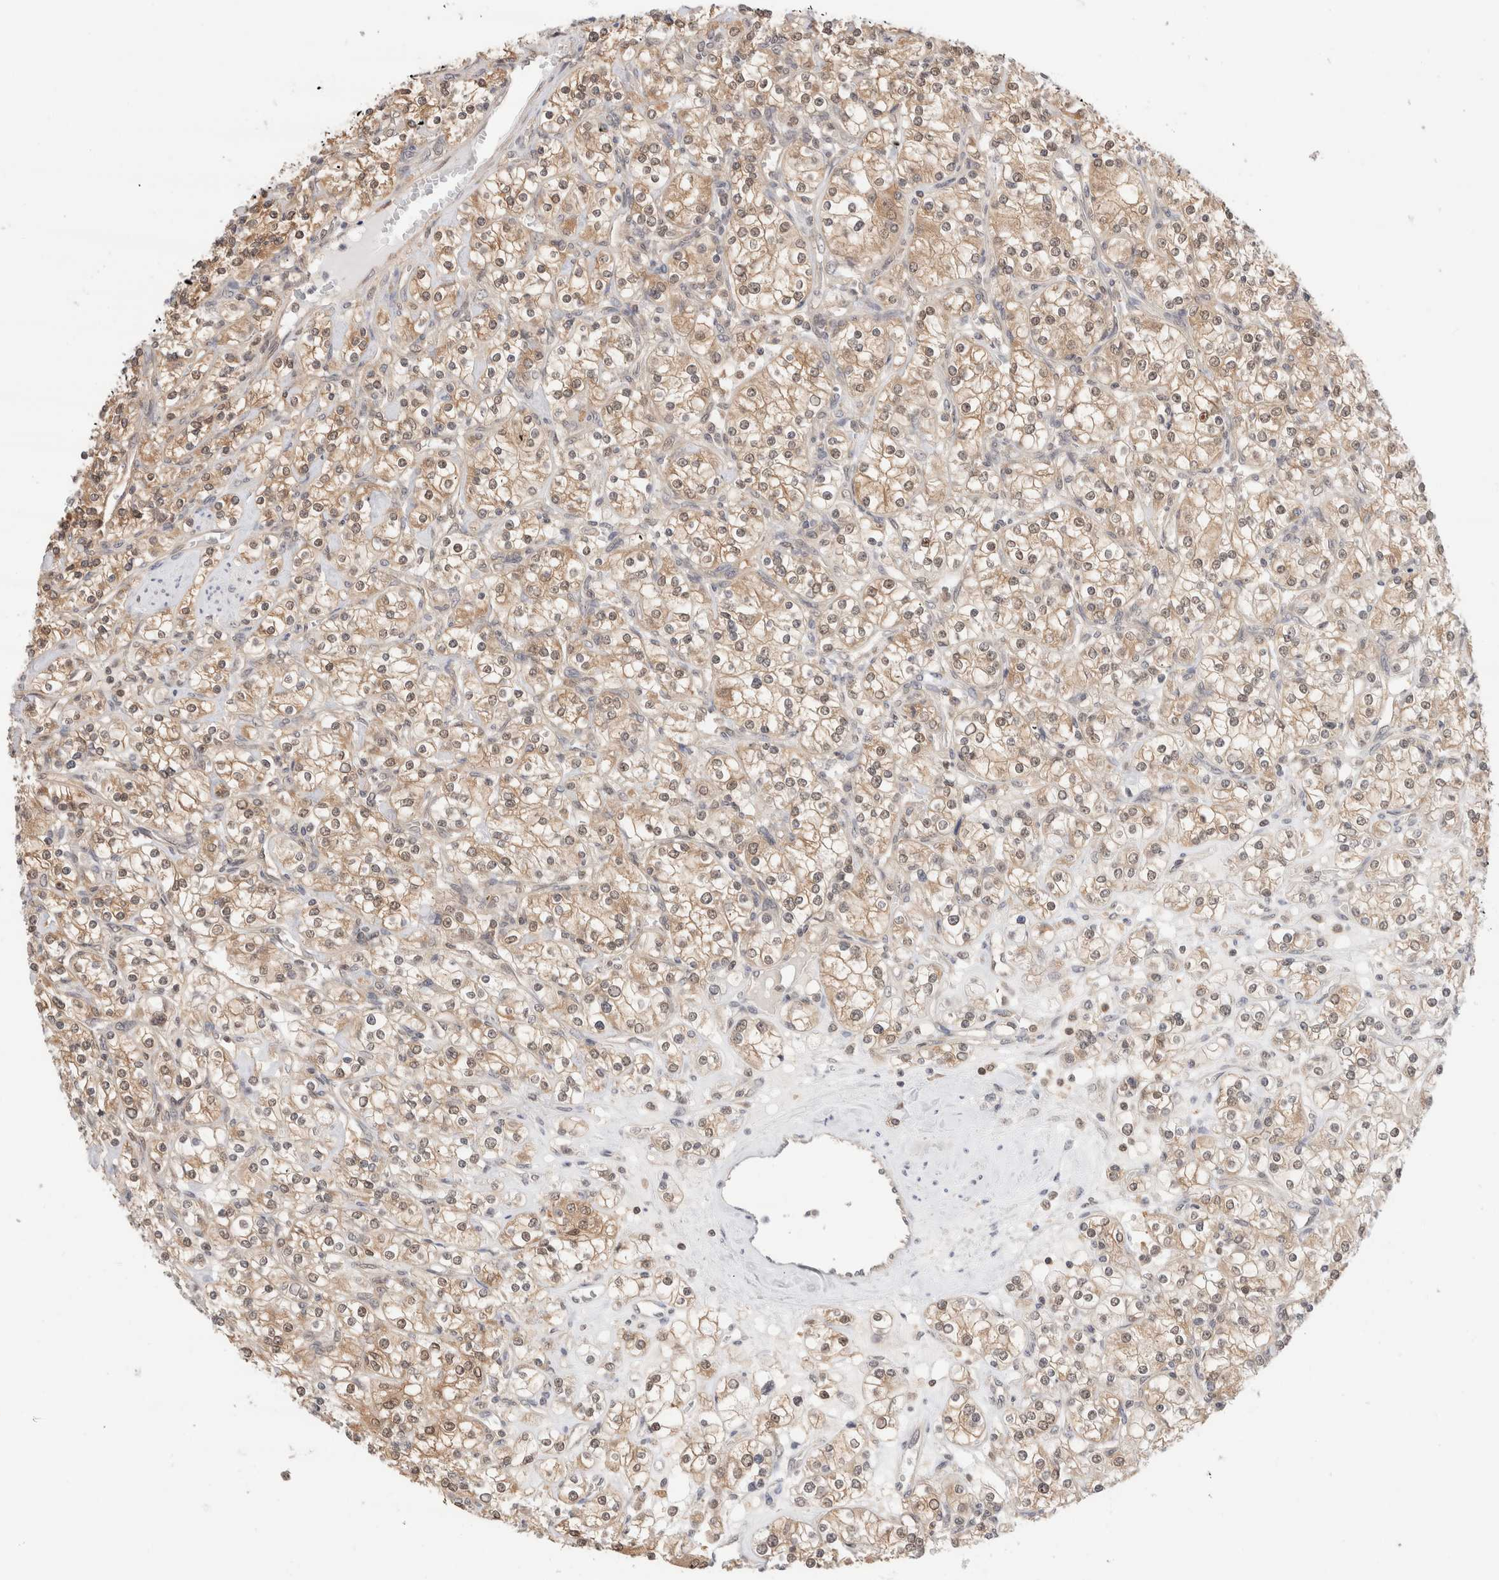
{"staining": {"intensity": "moderate", "quantity": ">75%", "location": "cytoplasmic/membranous"}, "tissue": "renal cancer", "cell_type": "Tumor cells", "image_type": "cancer", "snomed": [{"axis": "morphology", "description": "Adenocarcinoma, NOS"}, {"axis": "topography", "description": "Kidney"}], "caption": "Immunohistochemical staining of adenocarcinoma (renal) shows medium levels of moderate cytoplasmic/membranous positivity in approximately >75% of tumor cells.", "gene": "C17orf97", "patient": {"sex": "male", "age": 77}}